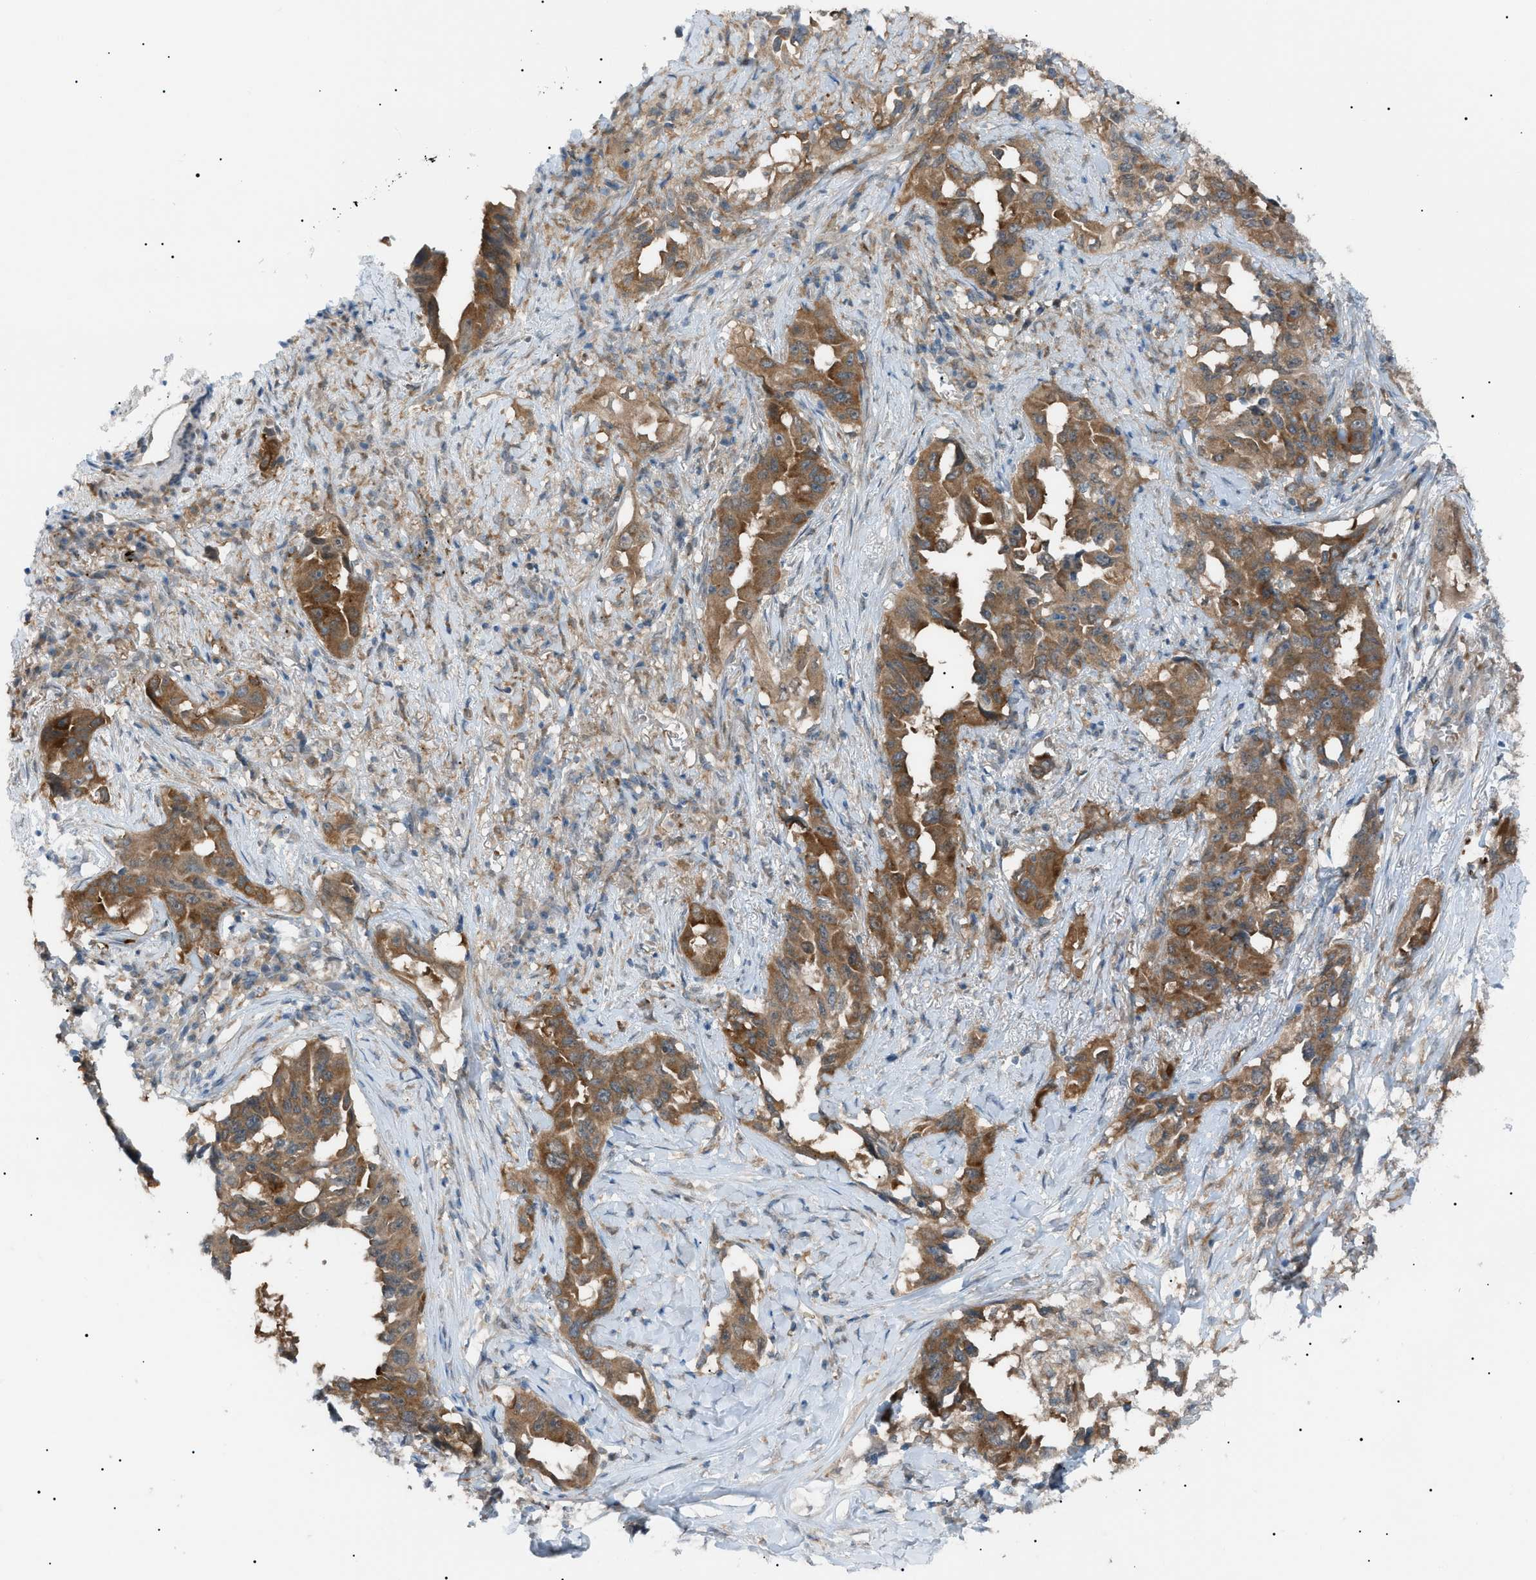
{"staining": {"intensity": "moderate", "quantity": ">75%", "location": "cytoplasmic/membranous"}, "tissue": "lung cancer", "cell_type": "Tumor cells", "image_type": "cancer", "snomed": [{"axis": "morphology", "description": "Adenocarcinoma, NOS"}, {"axis": "topography", "description": "Lung"}], "caption": "Adenocarcinoma (lung) stained with a protein marker demonstrates moderate staining in tumor cells.", "gene": "LPIN2", "patient": {"sex": "female", "age": 51}}